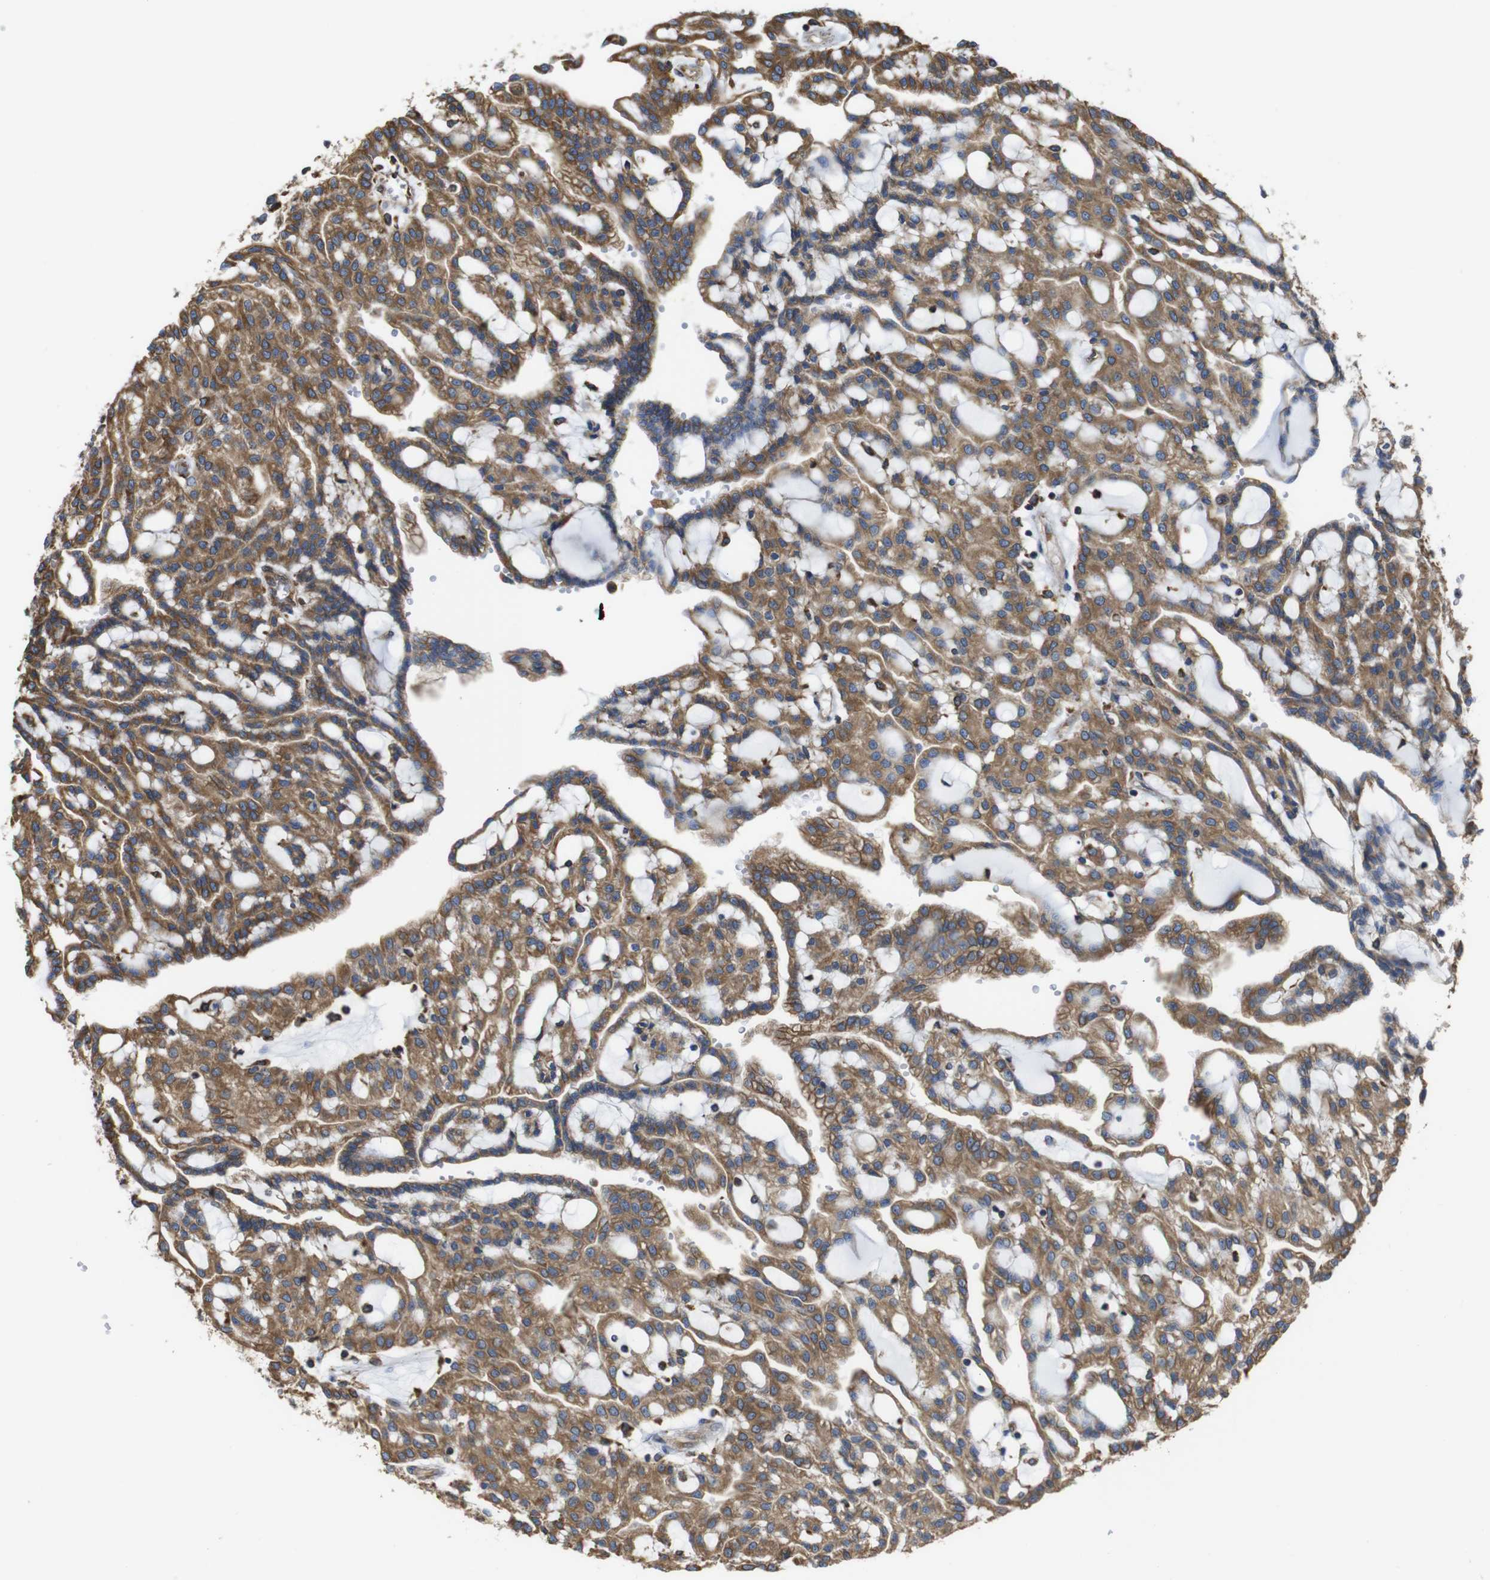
{"staining": {"intensity": "moderate", "quantity": ">75%", "location": "cytoplasmic/membranous"}, "tissue": "renal cancer", "cell_type": "Tumor cells", "image_type": "cancer", "snomed": [{"axis": "morphology", "description": "Adenocarcinoma, NOS"}, {"axis": "topography", "description": "Kidney"}], "caption": "Protein analysis of renal cancer (adenocarcinoma) tissue exhibits moderate cytoplasmic/membranous staining in about >75% of tumor cells.", "gene": "PPIB", "patient": {"sex": "male", "age": 63}}